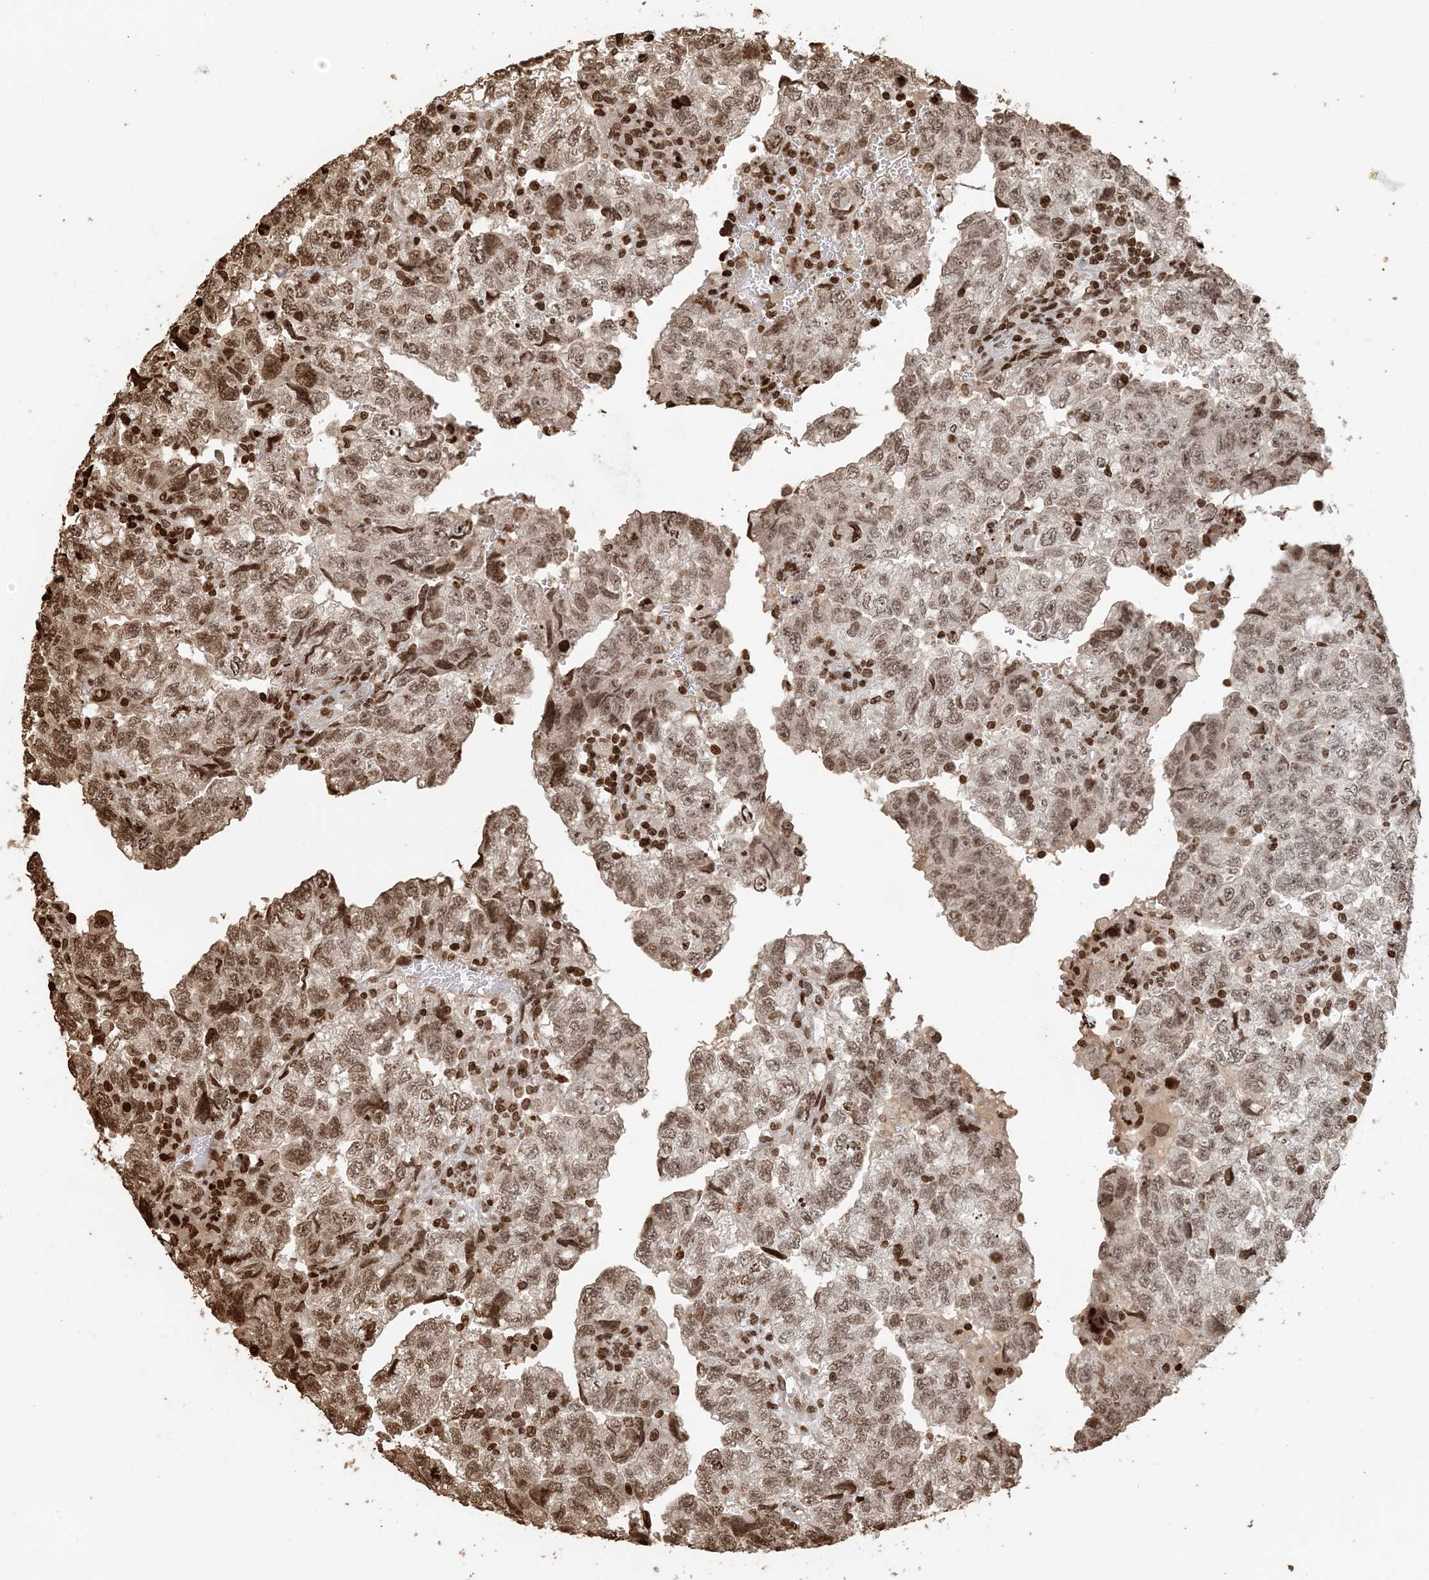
{"staining": {"intensity": "moderate", "quantity": ">75%", "location": "nuclear"}, "tissue": "testis cancer", "cell_type": "Tumor cells", "image_type": "cancer", "snomed": [{"axis": "morphology", "description": "Carcinoma, Embryonal, NOS"}, {"axis": "topography", "description": "Testis"}], "caption": "IHC (DAB) staining of human embryonal carcinoma (testis) displays moderate nuclear protein positivity in about >75% of tumor cells.", "gene": "H3-3B", "patient": {"sex": "male", "age": 36}}